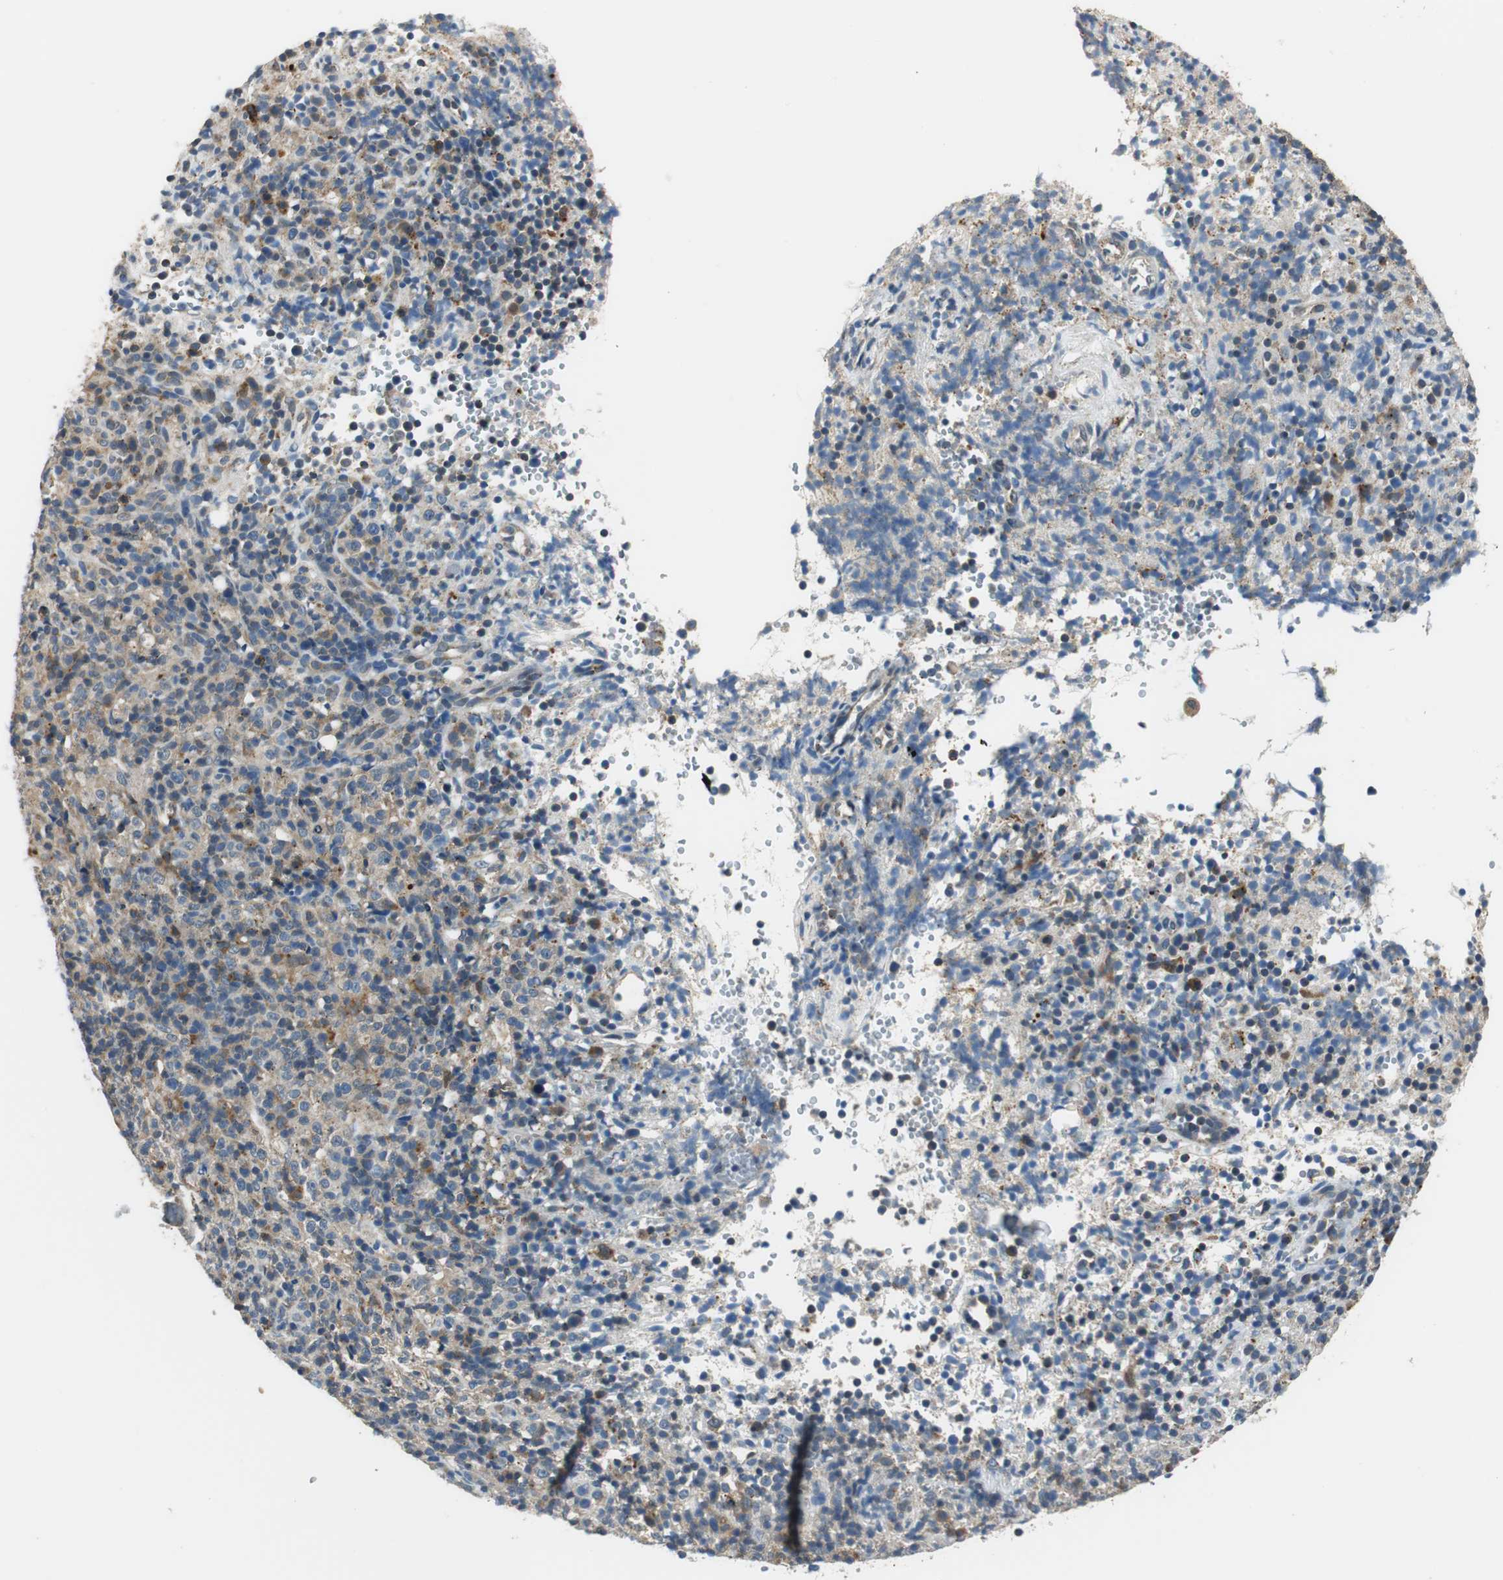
{"staining": {"intensity": "weak", "quantity": "25%-75%", "location": "cytoplasmic/membranous"}, "tissue": "lymphoma", "cell_type": "Tumor cells", "image_type": "cancer", "snomed": [{"axis": "morphology", "description": "Malignant lymphoma, non-Hodgkin's type, High grade"}, {"axis": "topography", "description": "Lymph node"}], "caption": "Immunohistochemical staining of malignant lymphoma, non-Hodgkin's type (high-grade) shows weak cytoplasmic/membranous protein positivity in approximately 25%-75% of tumor cells.", "gene": "NIT1", "patient": {"sex": "female", "age": 76}}